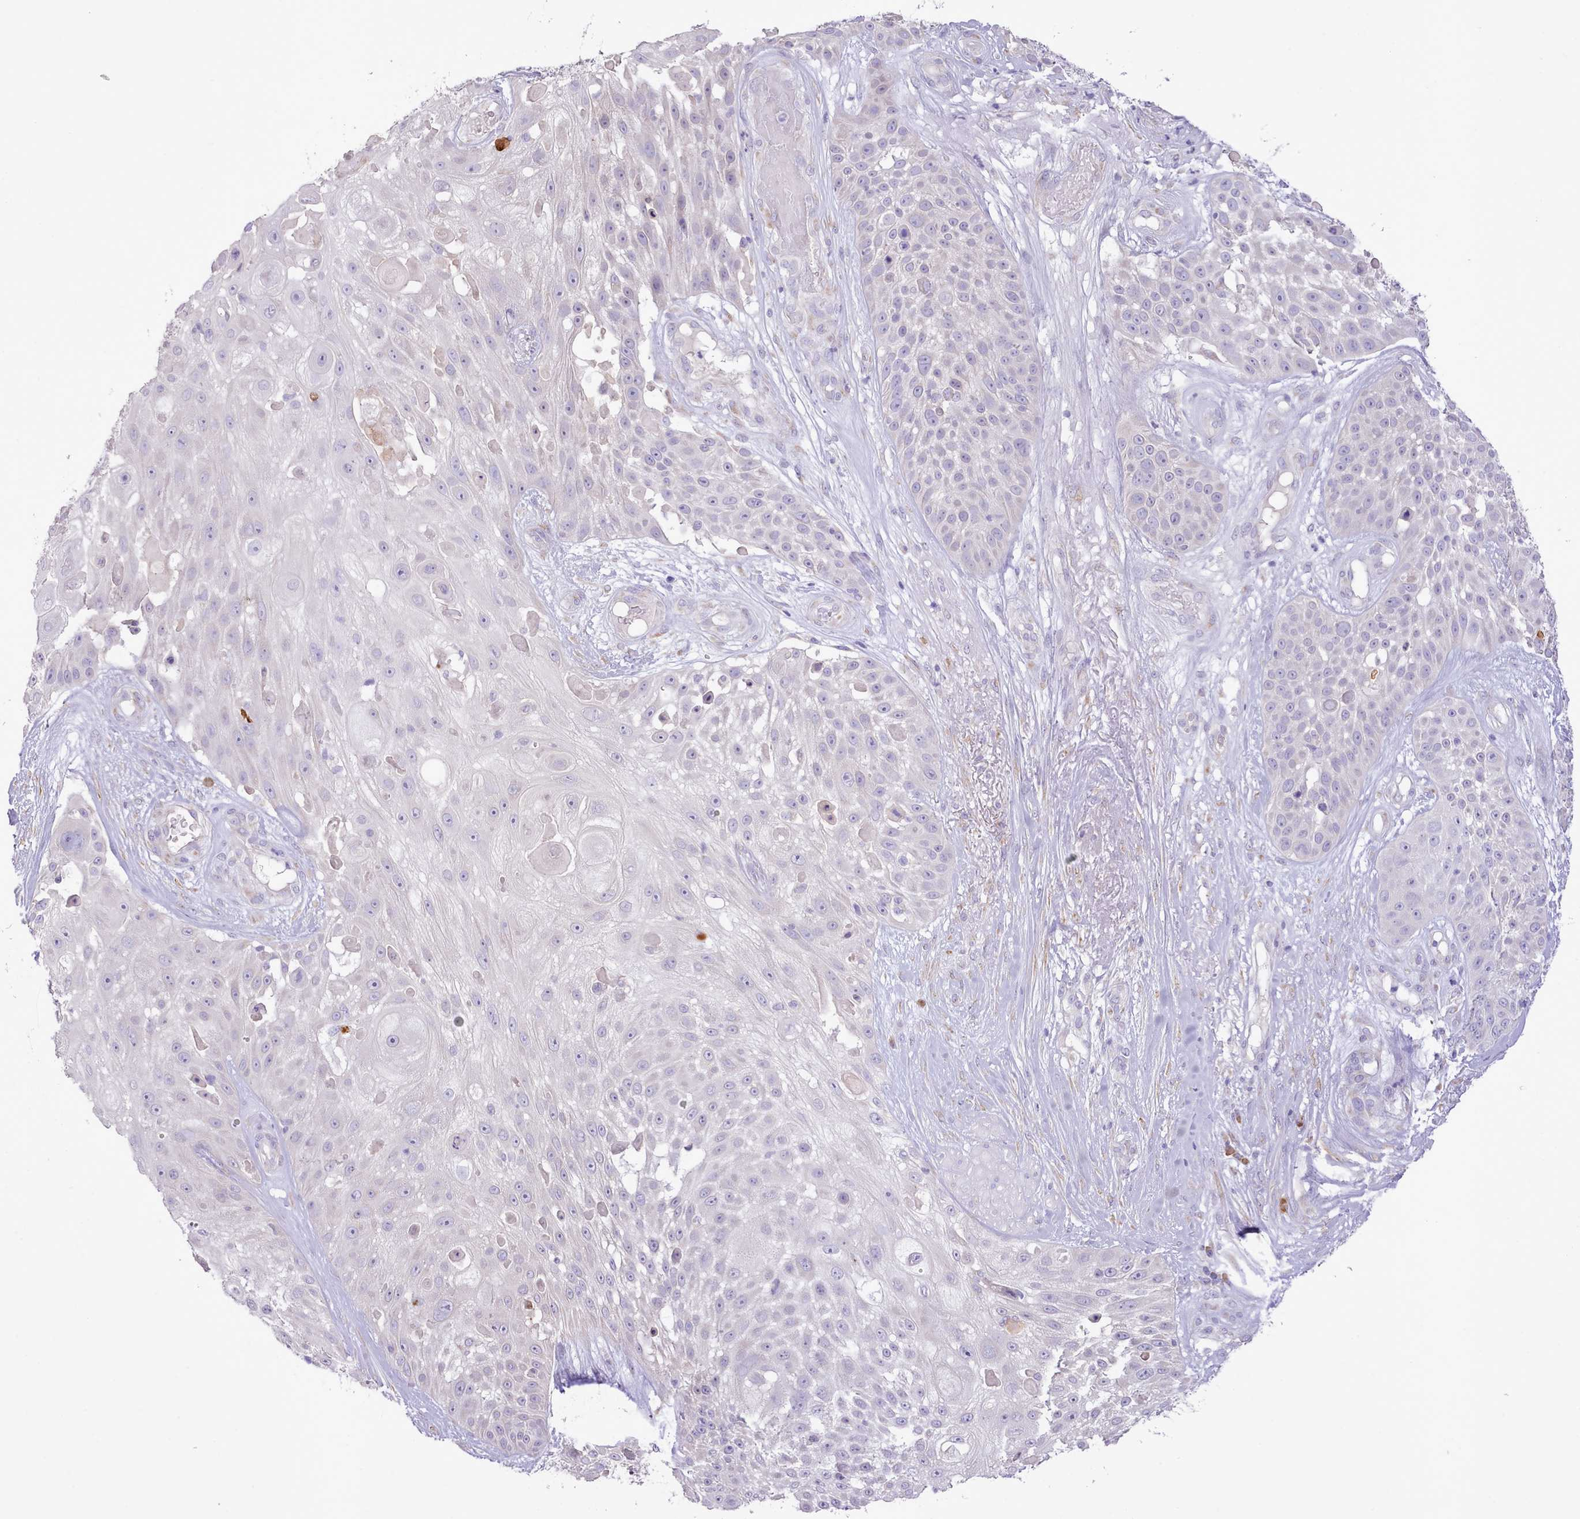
{"staining": {"intensity": "negative", "quantity": "none", "location": "none"}, "tissue": "skin cancer", "cell_type": "Tumor cells", "image_type": "cancer", "snomed": [{"axis": "morphology", "description": "Squamous cell carcinoma, NOS"}, {"axis": "topography", "description": "Skin"}], "caption": "Tumor cells show no significant expression in skin squamous cell carcinoma.", "gene": "CCL1", "patient": {"sex": "female", "age": 86}}